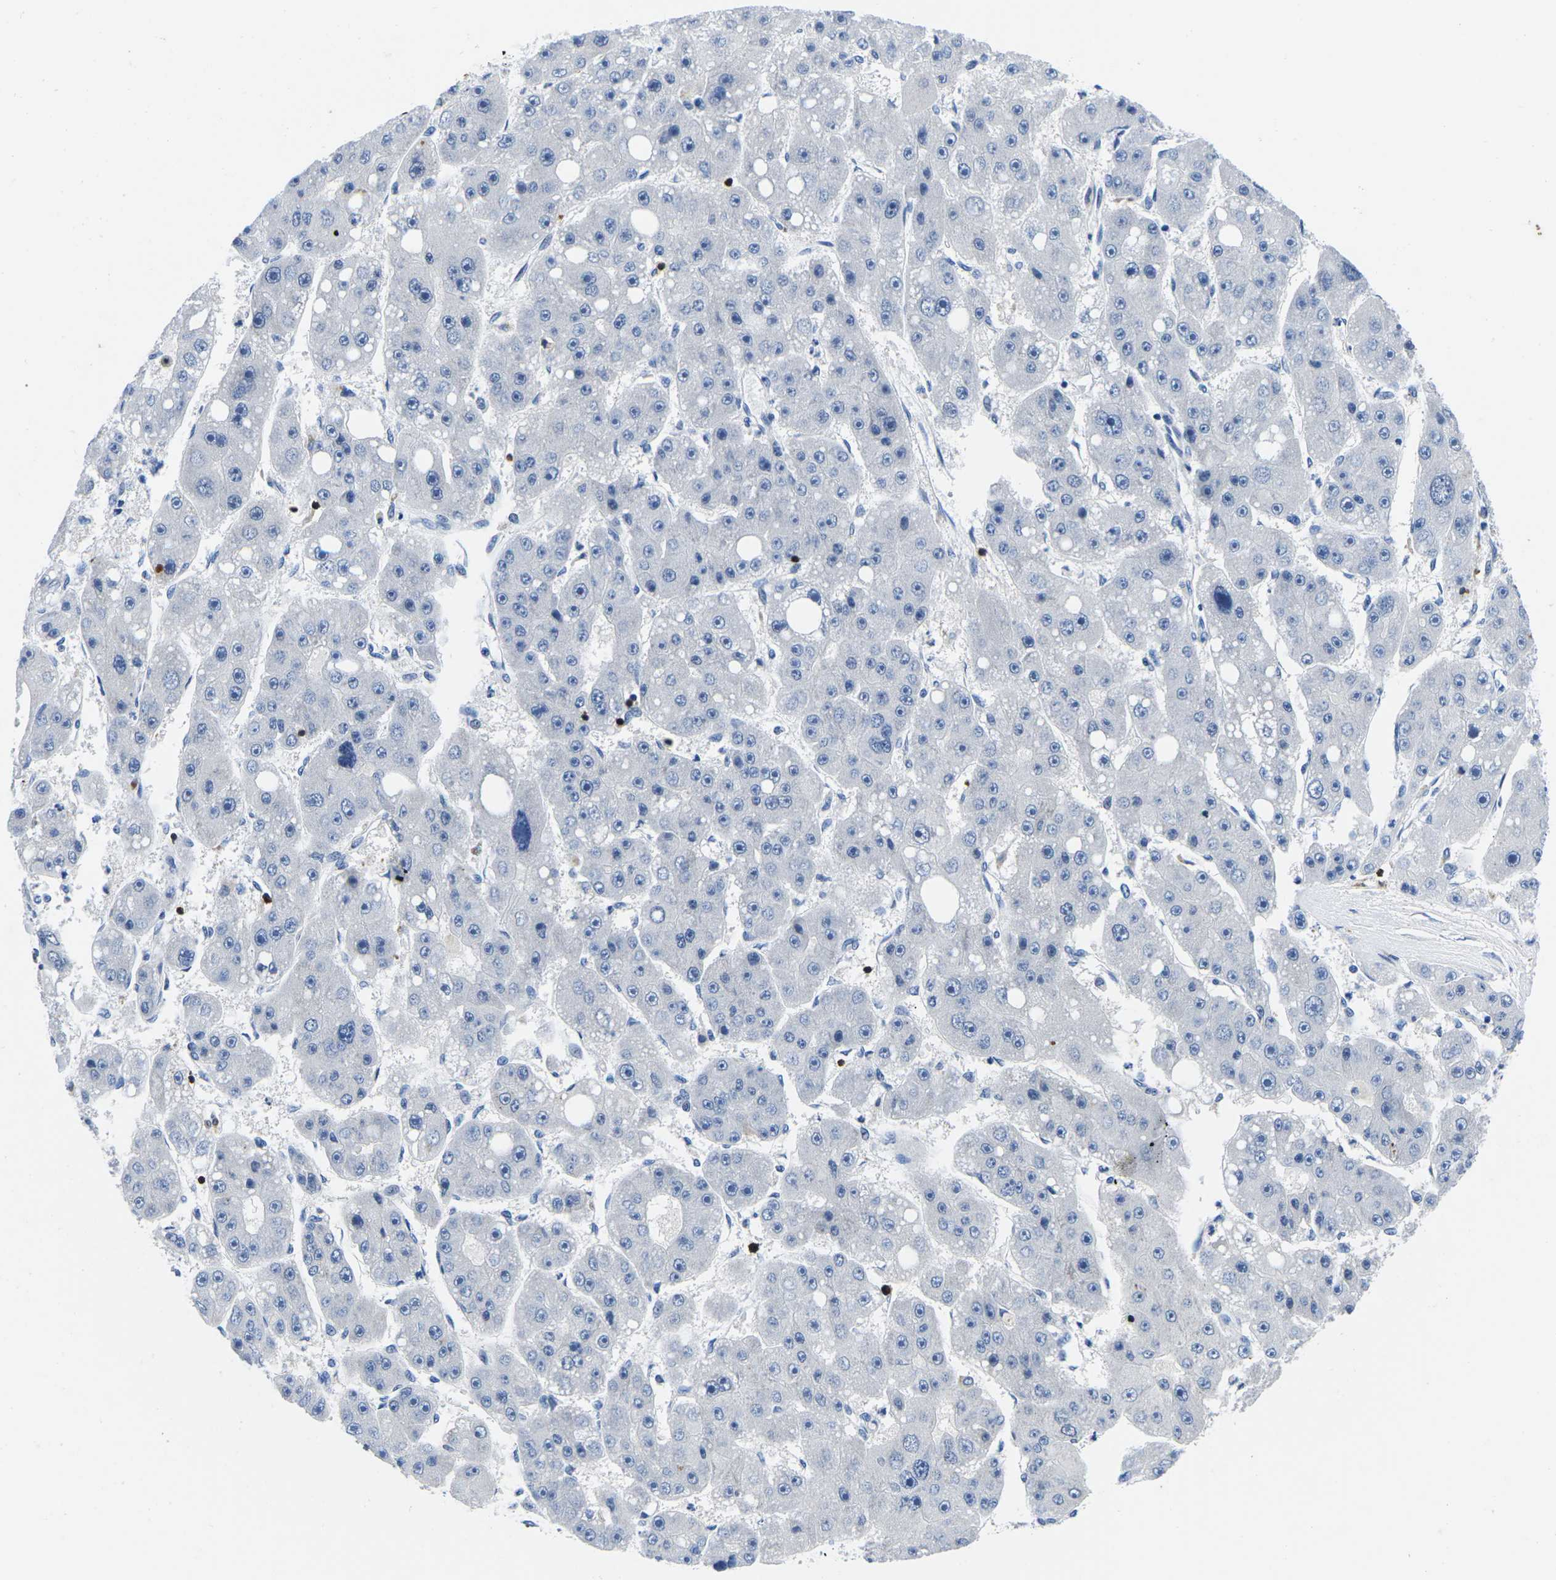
{"staining": {"intensity": "negative", "quantity": "none", "location": "none"}, "tissue": "liver cancer", "cell_type": "Tumor cells", "image_type": "cancer", "snomed": [{"axis": "morphology", "description": "Carcinoma, Hepatocellular, NOS"}, {"axis": "topography", "description": "Liver"}], "caption": "A high-resolution image shows immunohistochemistry (IHC) staining of liver hepatocellular carcinoma, which shows no significant expression in tumor cells.", "gene": "CTSW", "patient": {"sex": "female", "age": 61}}